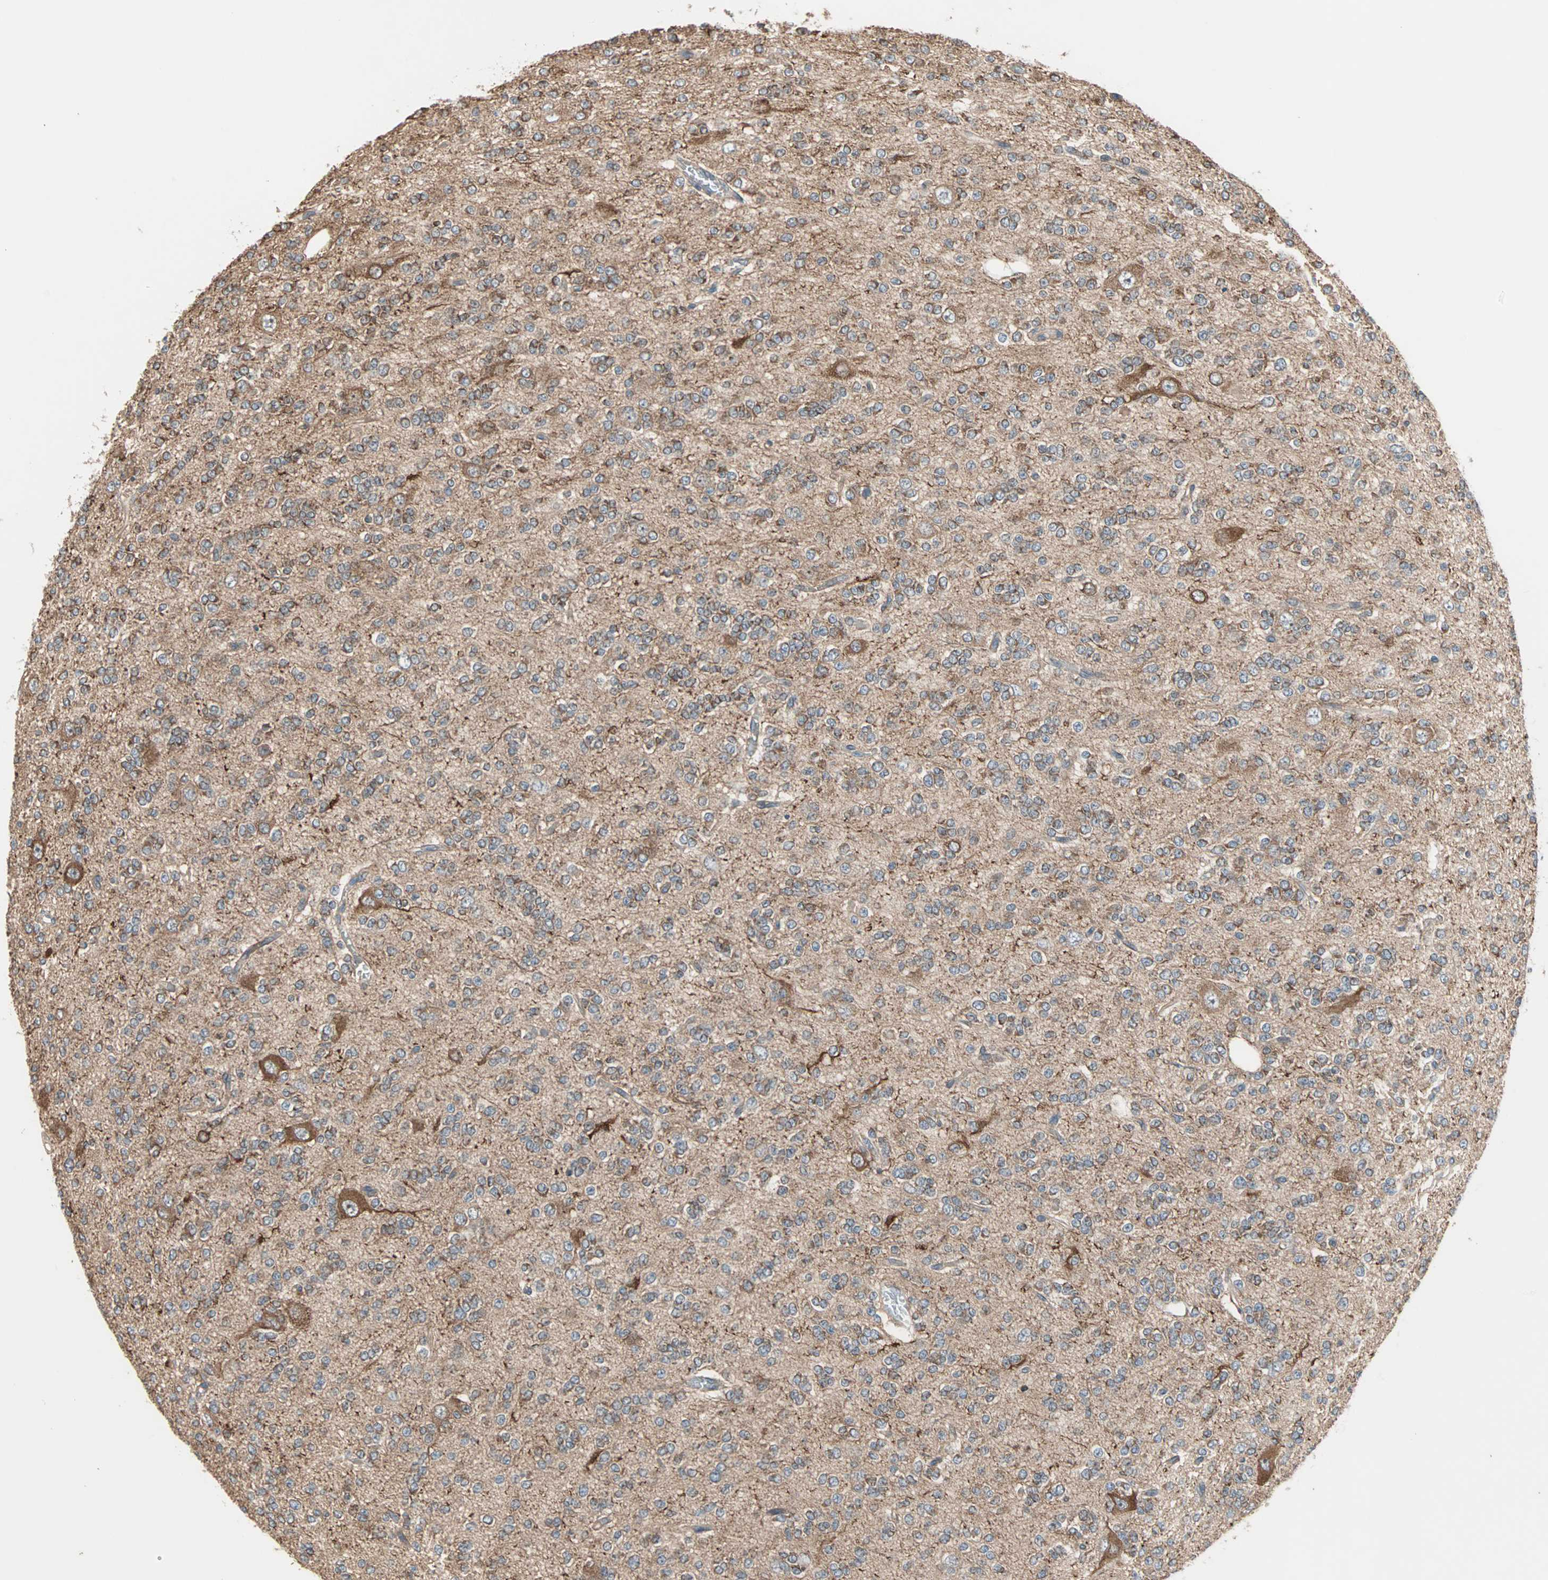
{"staining": {"intensity": "moderate", "quantity": "25%-75%", "location": "cytoplasmic/membranous"}, "tissue": "glioma", "cell_type": "Tumor cells", "image_type": "cancer", "snomed": [{"axis": "morphology", "description": "Glioma, malignant, Low grade"}, {"axis": "topography", "description": "Brain"}], "caption": "Human glioma stained for a protein (brown) shows moderate cytoplasmic/membranous positive positivity in approximately 25%-75% of tumor cells.", "gene": "PDE8A", "patient": {"sex": "male", "age": 38}}